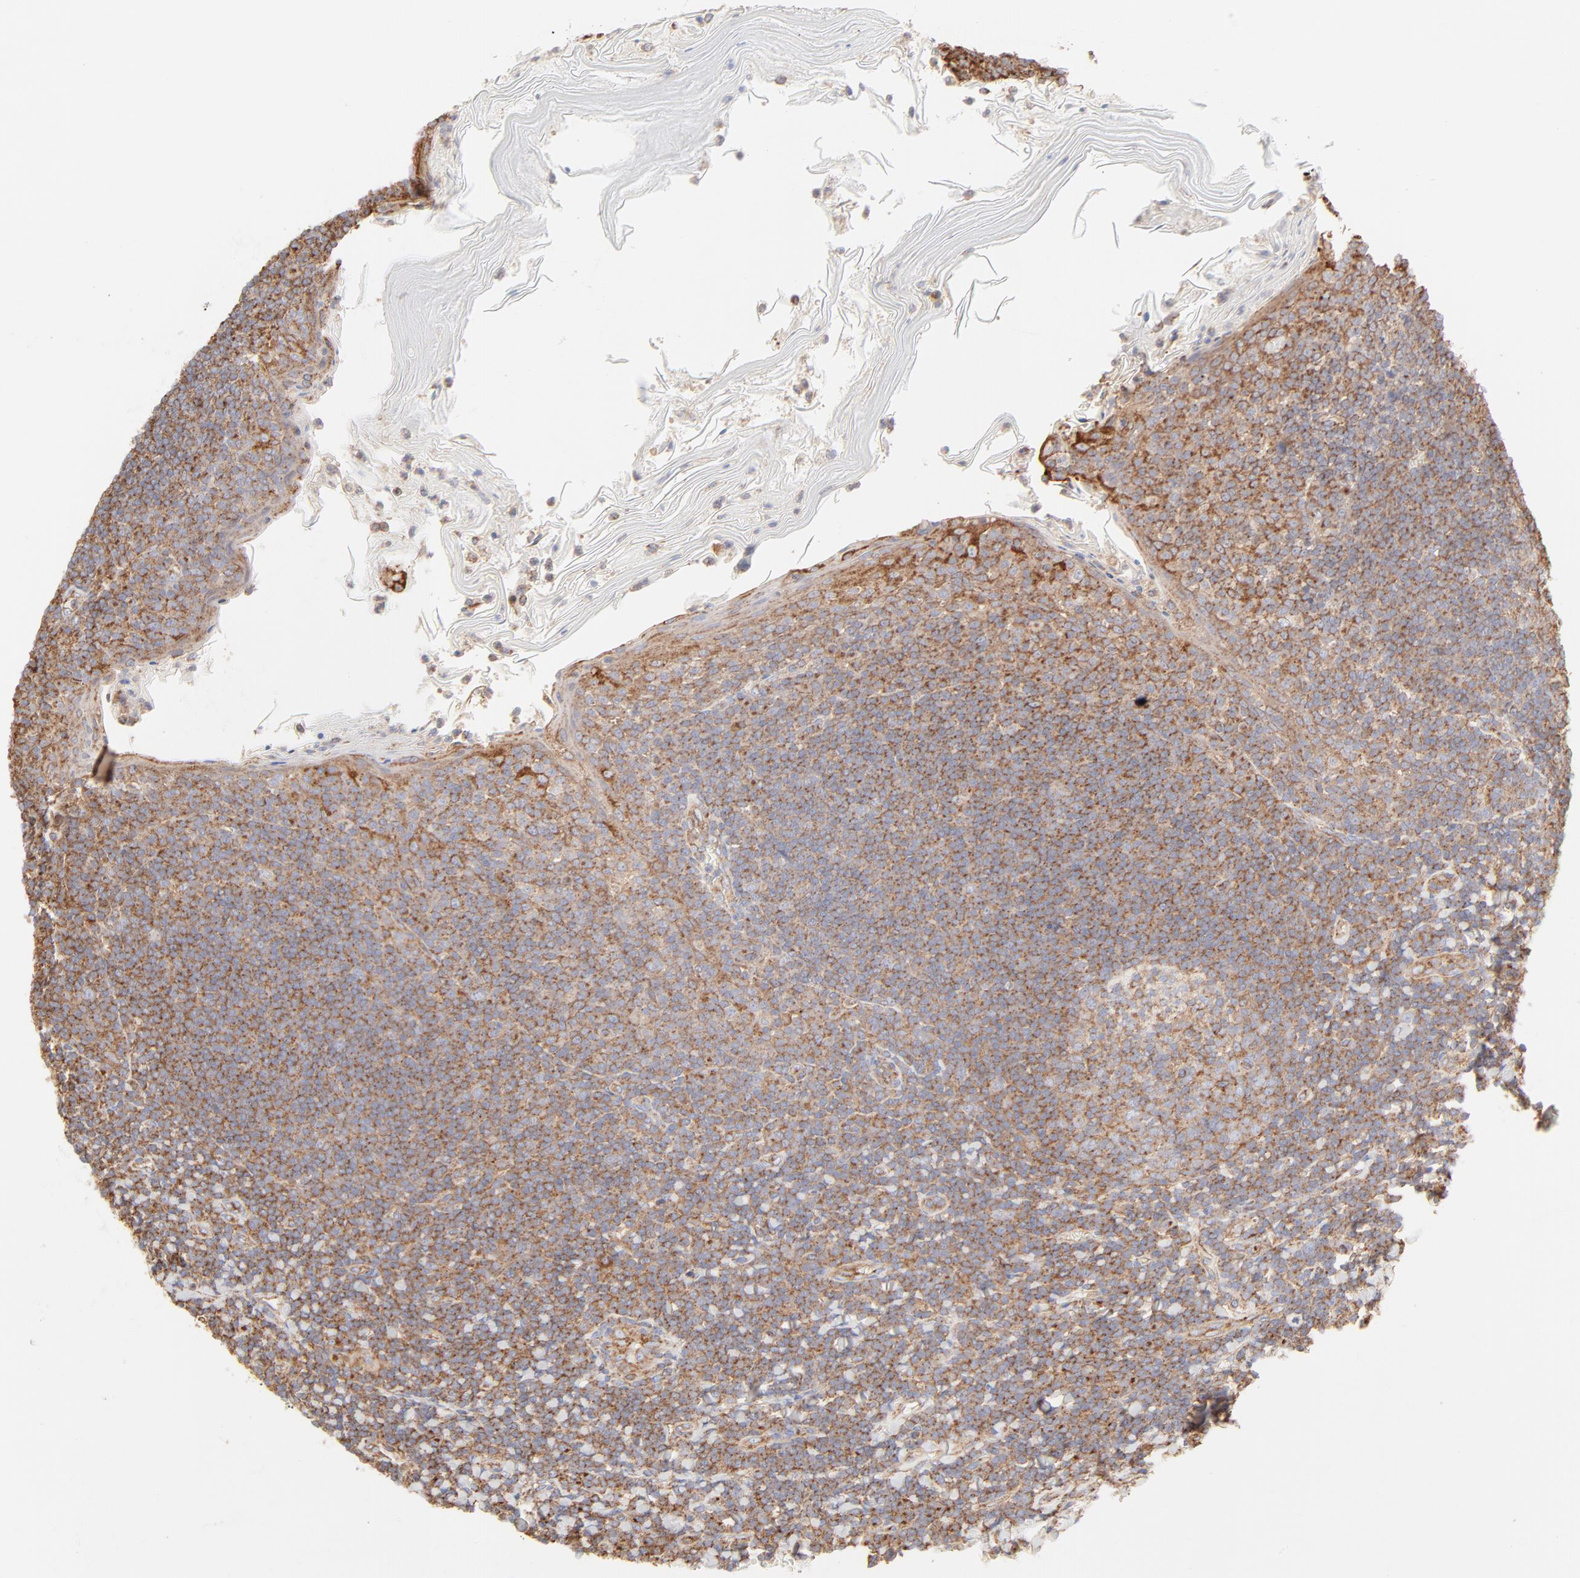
{"staining": {"intensity": "moderate", "quantity": ">75%", "location": "cytoplasmic/membranous"}, "tissue": "tonsil", "cell_type": "Germinal center cells", "image_type": "normal", "snomed": [{"axis": "morphology", "description": "Normal tissue, NOS"}, {"axis": "topography", "description": "Tonsil"}], "caption": "Immunohistochemistry (IHC) photomicrograph of unremarkable tonsil: tonsil stained using immunohistochemistry (IHC) demonstrates medium levels of moderate protein expression localized specifically in the cytoplasmic/membranous of germinal center cells, appearing as a cytoplasmic/membranous brown color.", "gene": "CLTB", "patient": {"sex": "male", "age": 31}}